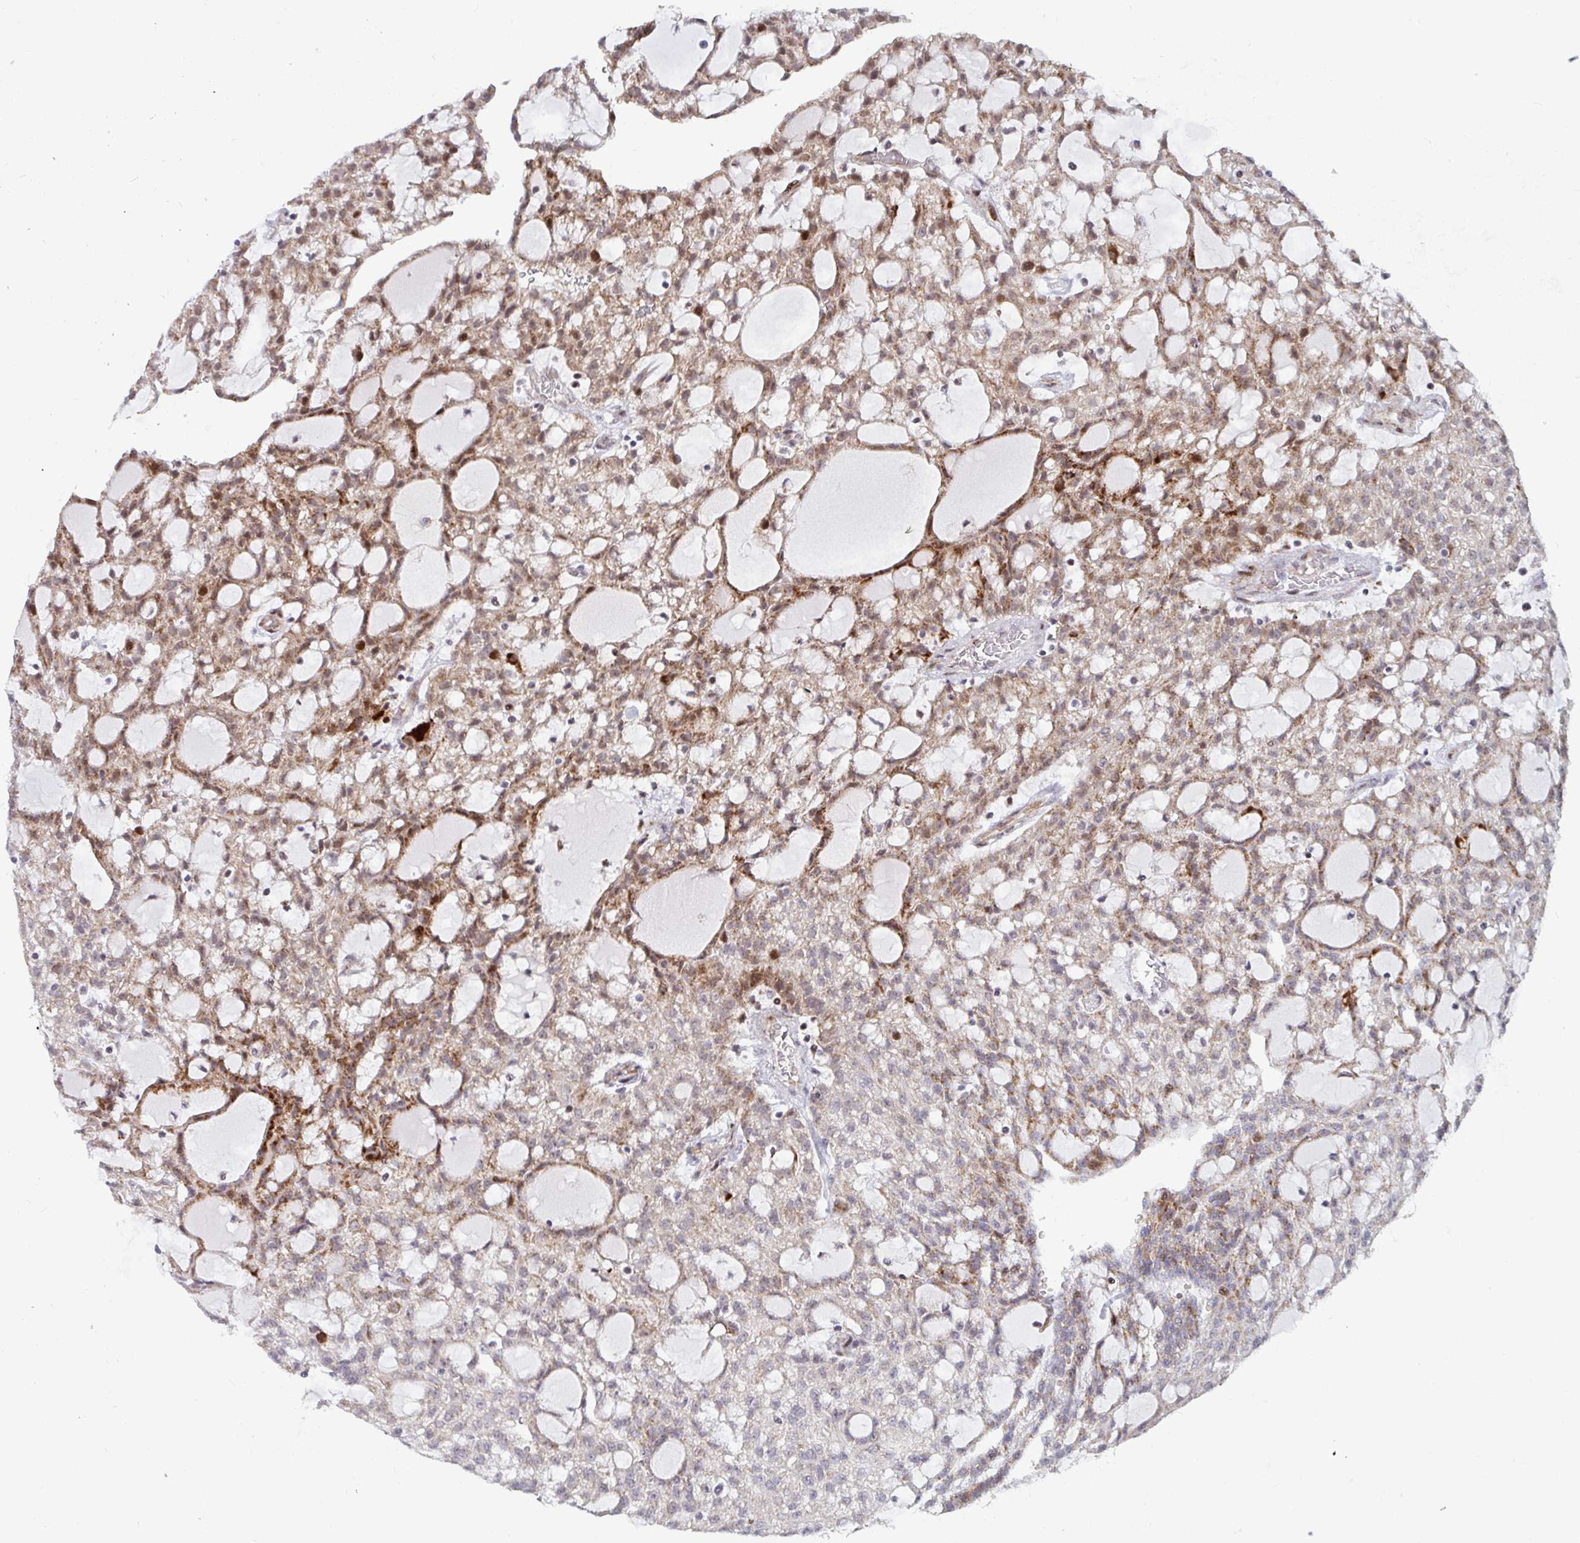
{"staining": {"intensity": "moderate", "quantity": "25%-75%", "location": "cytoplasmic/membranous"}, "tissue": "renal cancer", "cell_type": "Tumor cells", "image_type": "cancer", "snomed": [{"axis": "morphology", "description": "Adenocarcinoma, NOS"}, {"axis": "topography", "description": "Kidney"}], "caption": "This image shows IHC staining of renal adenocarcinoma, with medium moderate cytoplasmic/membranous positivity in approximately 25%-75% of tumor cells.", "gene": "DZIP1", "patient": {"sex": "male", "age": 63}}